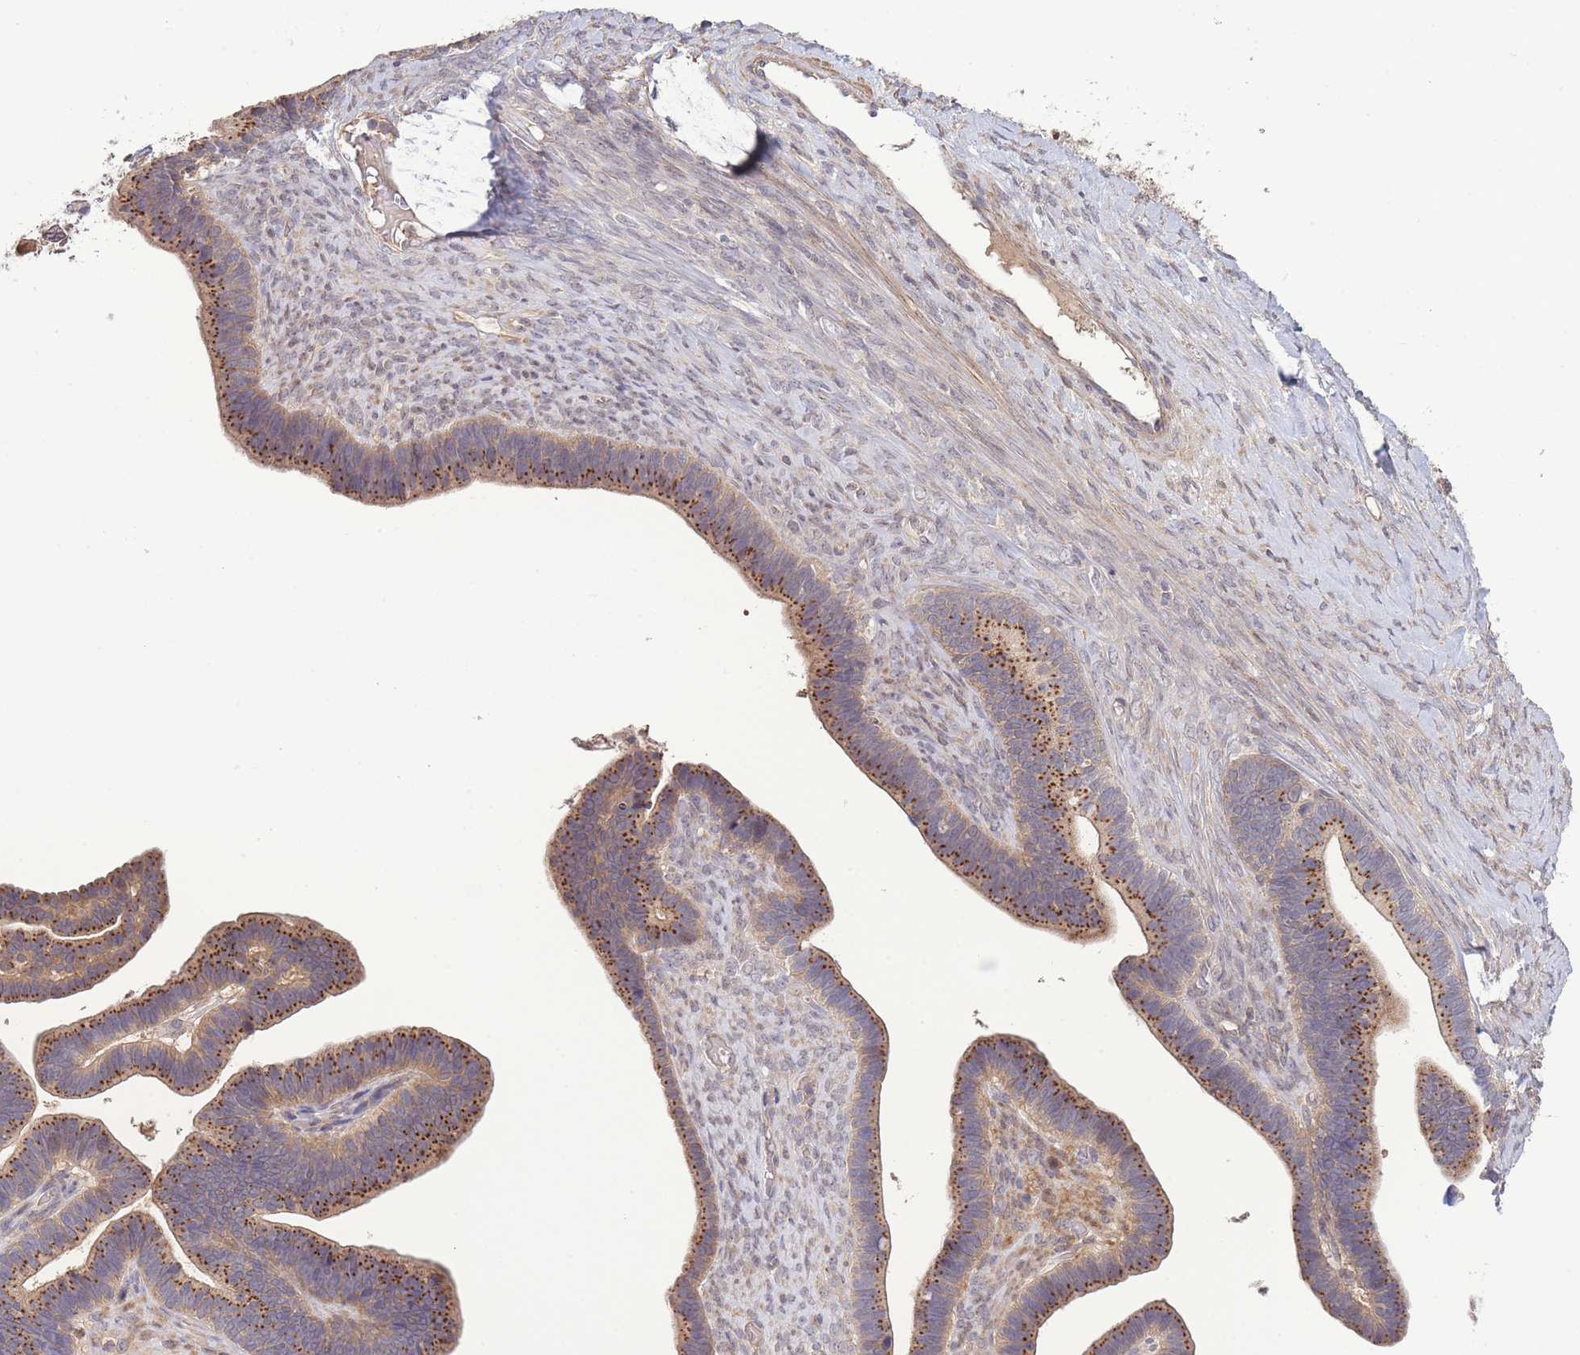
{"staining": {"intensity": "strong", "quantity": "25%-75%", "location": "cytoplasmic/membranous"}, "tissue": "ovarian cancer", "cell_type": "Tumor cells", "image_type": "cancer", "snomed": [{"axis": "morphology", "description": "Cystadenocarcinoma, serous, NOS"}, {"axis": "topography", "description": "Ovary"}], "caption": "Ovarian cancer (serous cystadenocarcinoma) stained with a protein marker displays strong staining in tumor cells.", "gene": "ZNF304", "patient": {"sex": "female", "age": 56}}